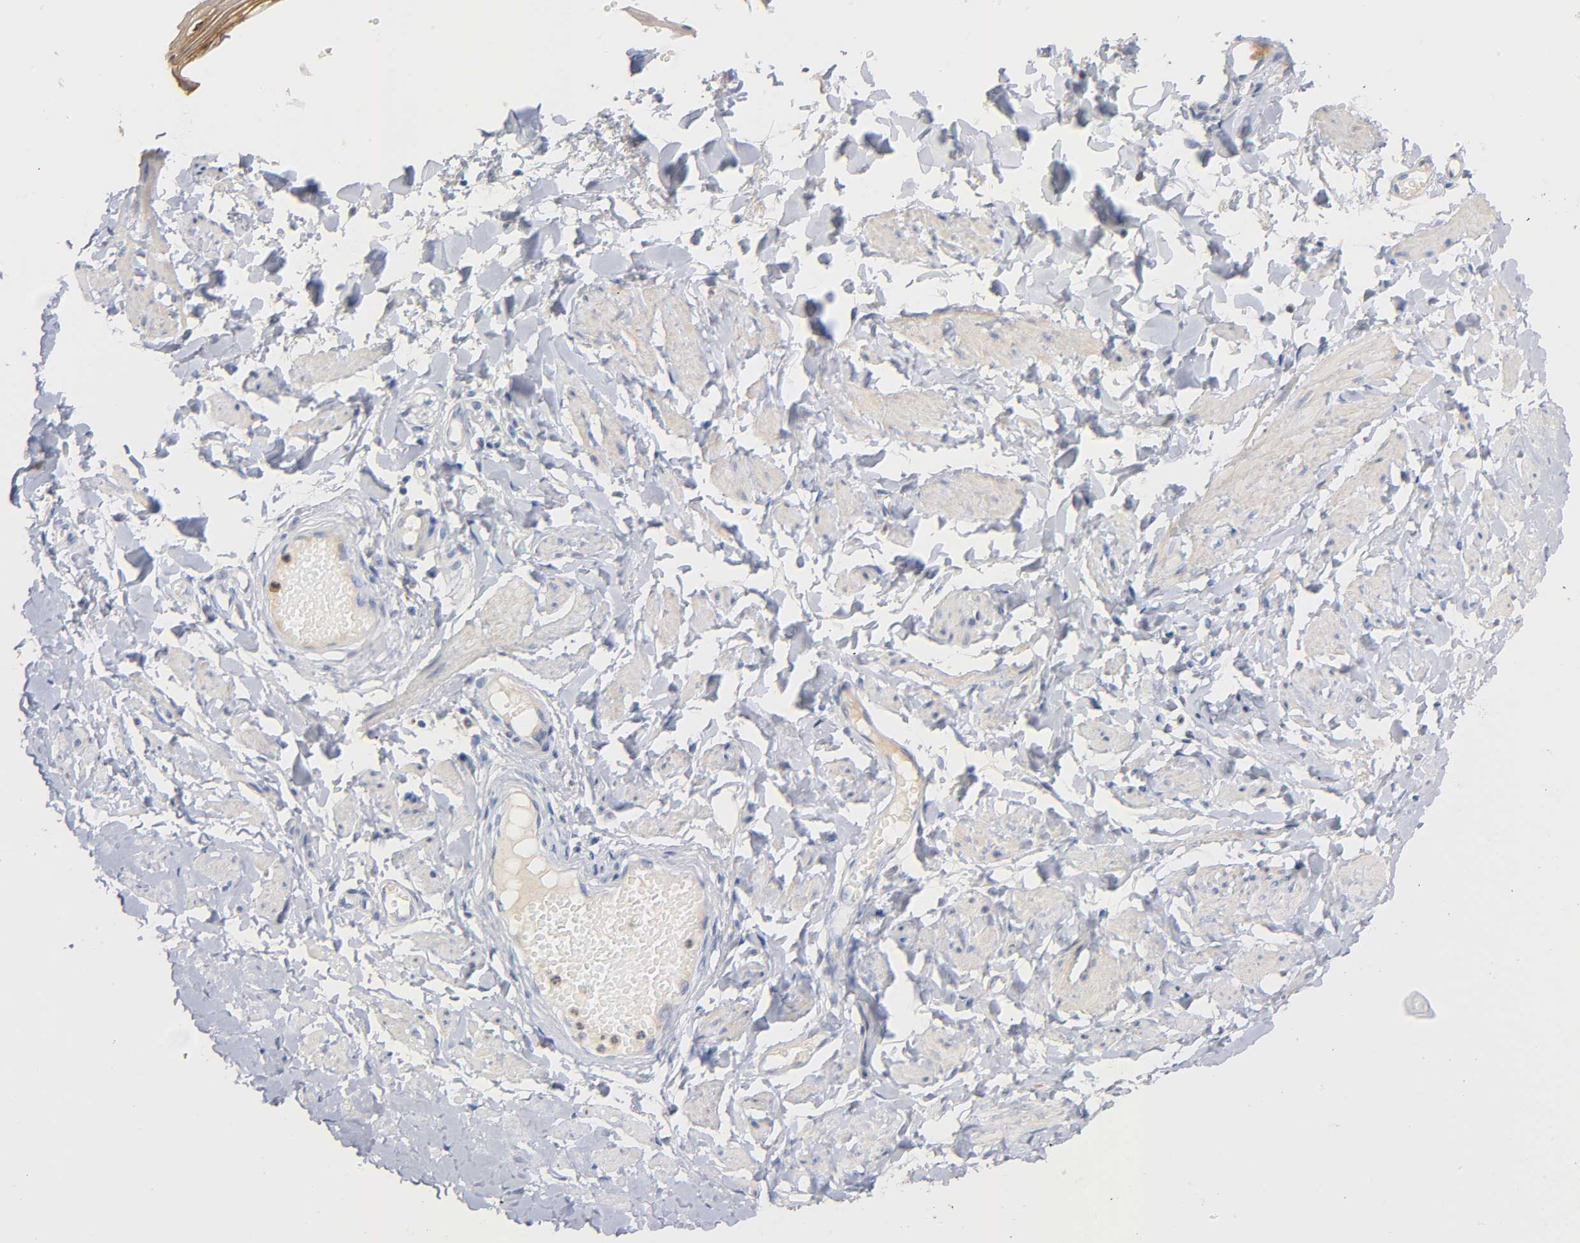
{"staining": {"intensity": "weak", "quantity": "<25%", "location": "cytoplasmic/membranous"}, "tissue": "vagina", "cell_type": "Squamous epithelial cells", "image_type": "normal", "snomed": [{"axis": "morphology", "description": "Normal tissue, NOS"}, {"axis": "topography", "description": "Vagina"}], "caption": "This micrograph is of normal vagina stained with immunohistochemistry to label a protein in brown with the nuclei are counter-stained blue. There is no staining in squamous epithelial cells.", "gene": "IL18", "patient": {"sex": "female", "age": 55}}